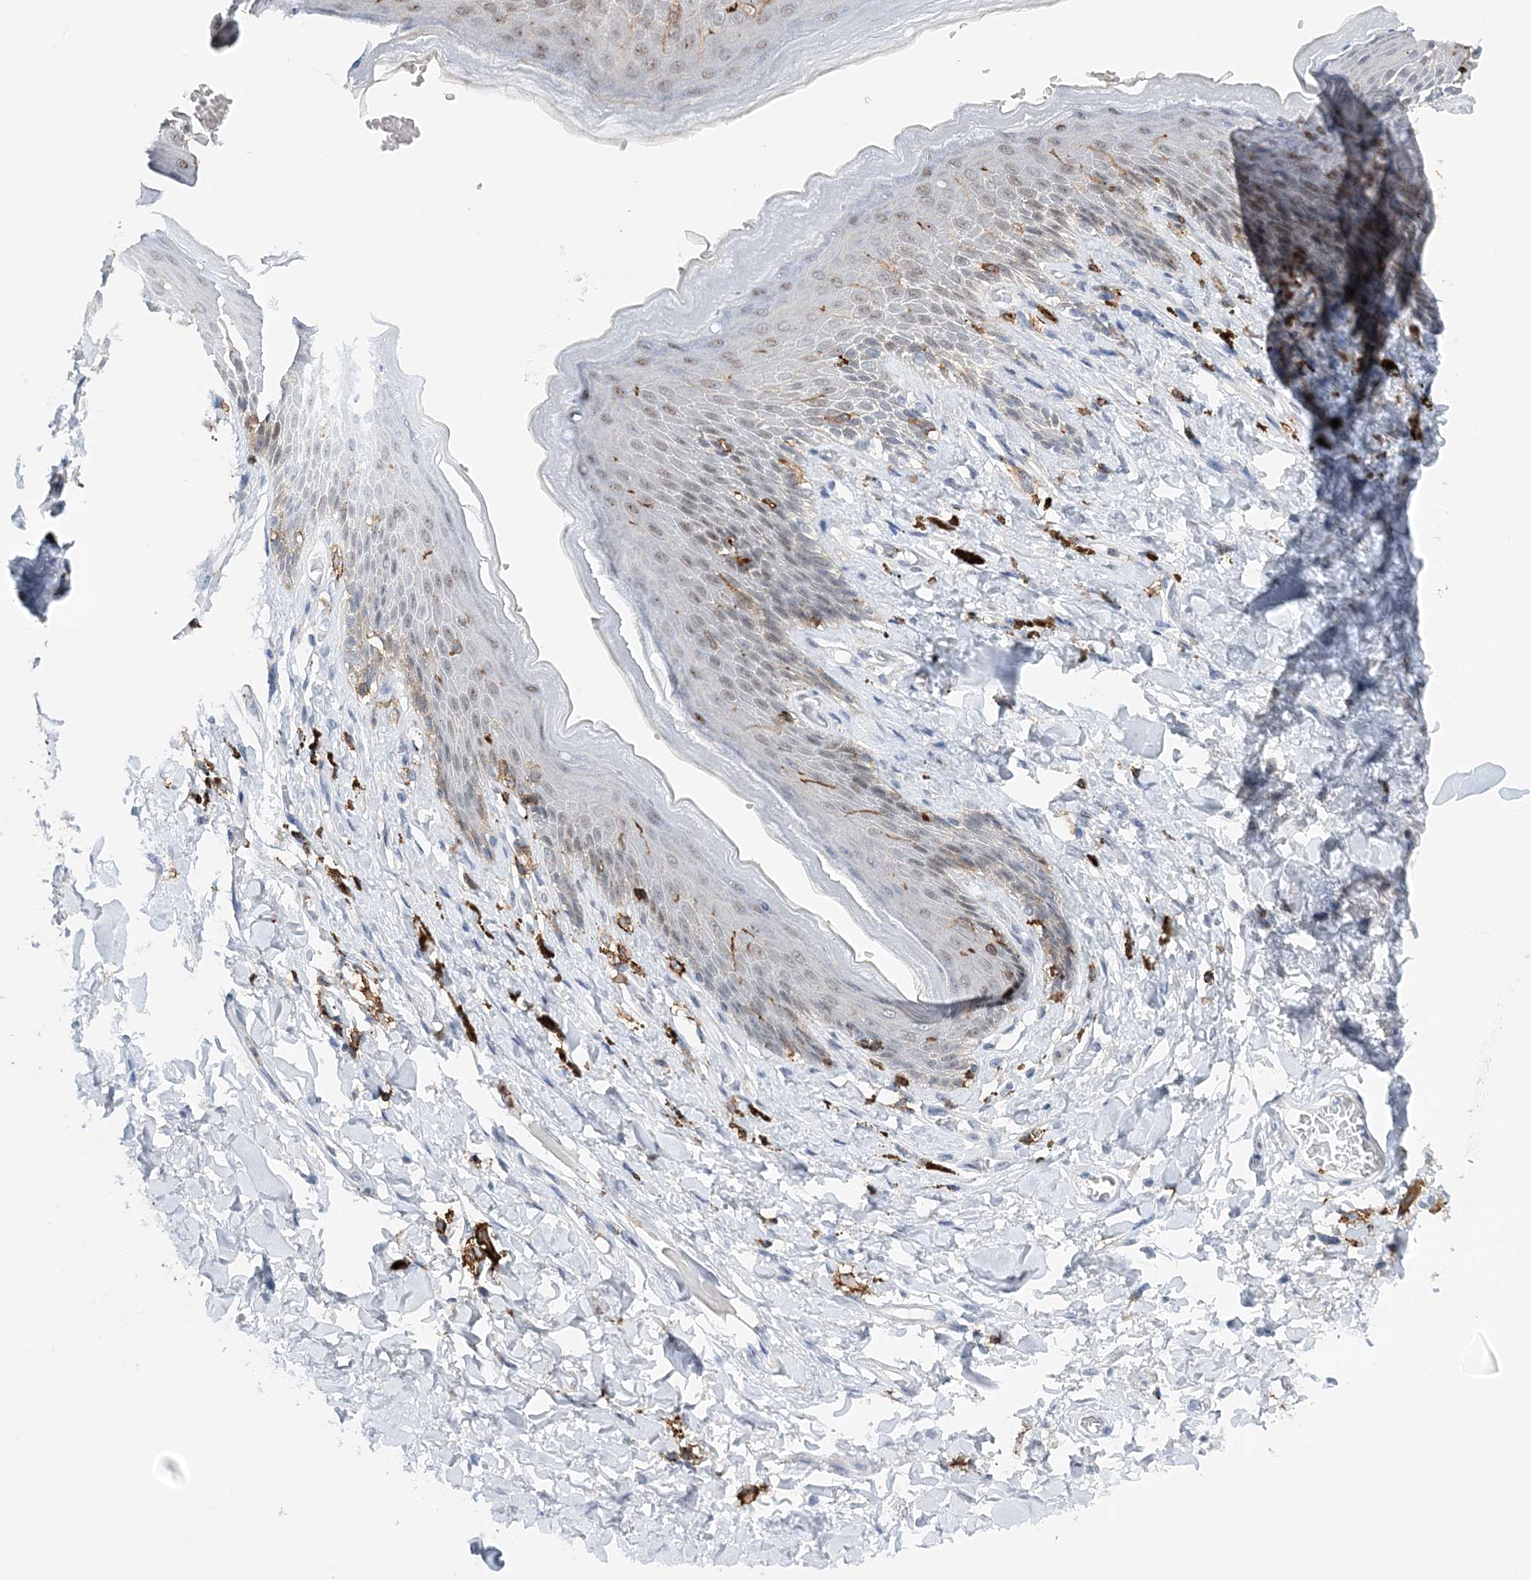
{"staining": {"intensity": "moderate", "quantity": "<25%", "location": "cytoplasmic/membranous,nuclear"}, "tissue": "skin", "cell_type": "Epidermal cells", "image_type": "normal", "snomed": [{"axis": "morphology", "description": "Normal tissue, NOS"}, {"axis": "topography", "description": "Anal"}], "caption": "Benign skin reveals moderate cytoplasmic/membranous,nuclear staining in about <25% of epidermal cells, visualized by immunohistochemistry. (Brightfield microscopy of DAB IHC at high magnification).", "gene": "PRMT9", "patient": {"sex": "female", "age": 78}}